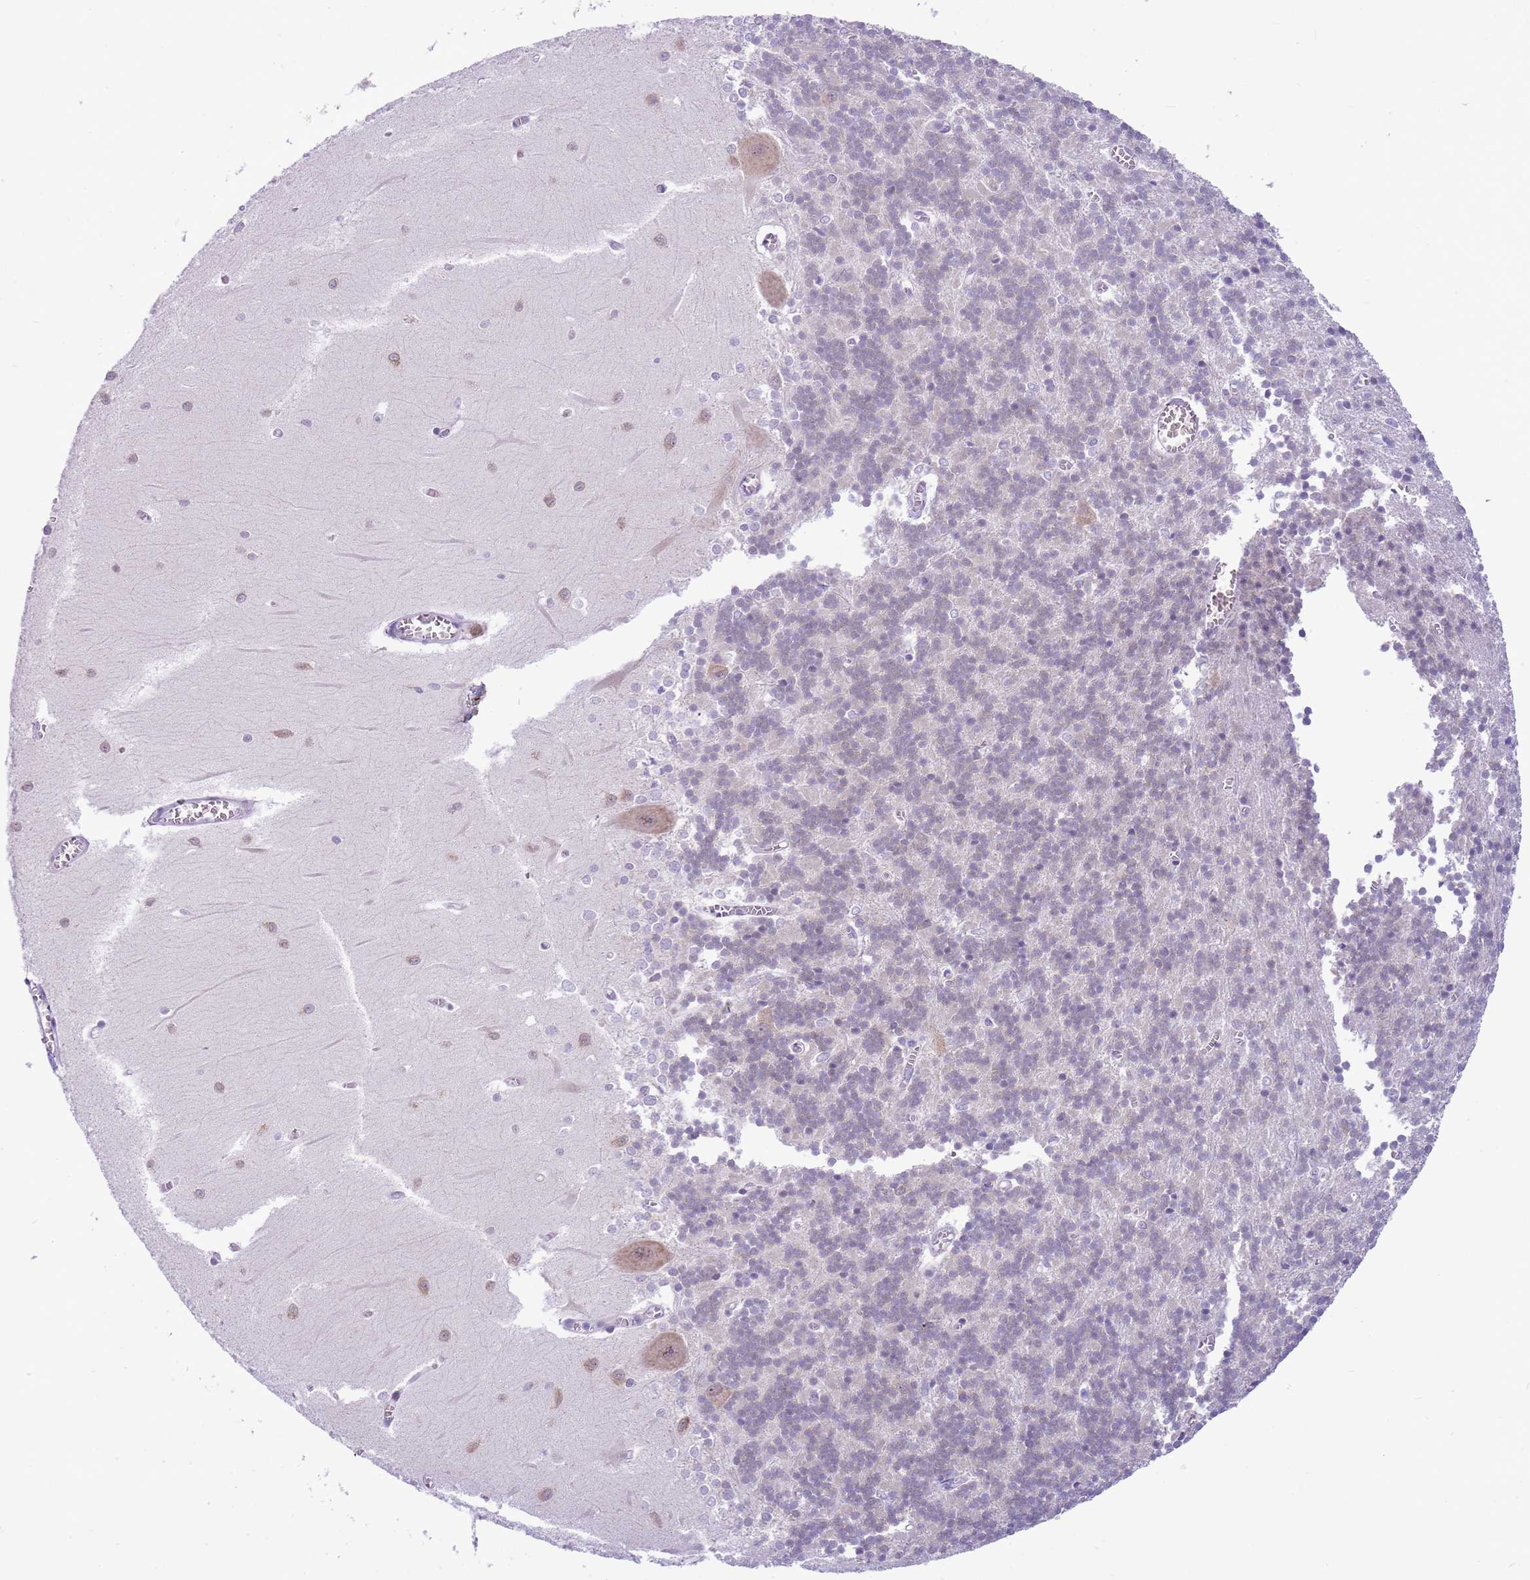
{"staining": {"intensity": "negative", "quantity": "none", "location": "none"}, "tissue": "cerebellum", "cell_type": "Cells in granular layer", "image_type": "normal", "snomed": [{"axis": "morphology", "description": "Normal tissue, NOS"}, {"axis": "topography", "description": "Cerebellum"}], "caption": "This photomicrograph is of normal cerebellum stained with immunohistochemistry (IHC) to label a protein in brown with the nuclei are counter-stained blue. There is no staining in cells in granular layer. (DAB (3,3'-diaminobenzidine) immunohistochemistry with hematoxylin counter stain).", "gene": "FAM120C", "patient": {"sex": "male", "age": 37}}